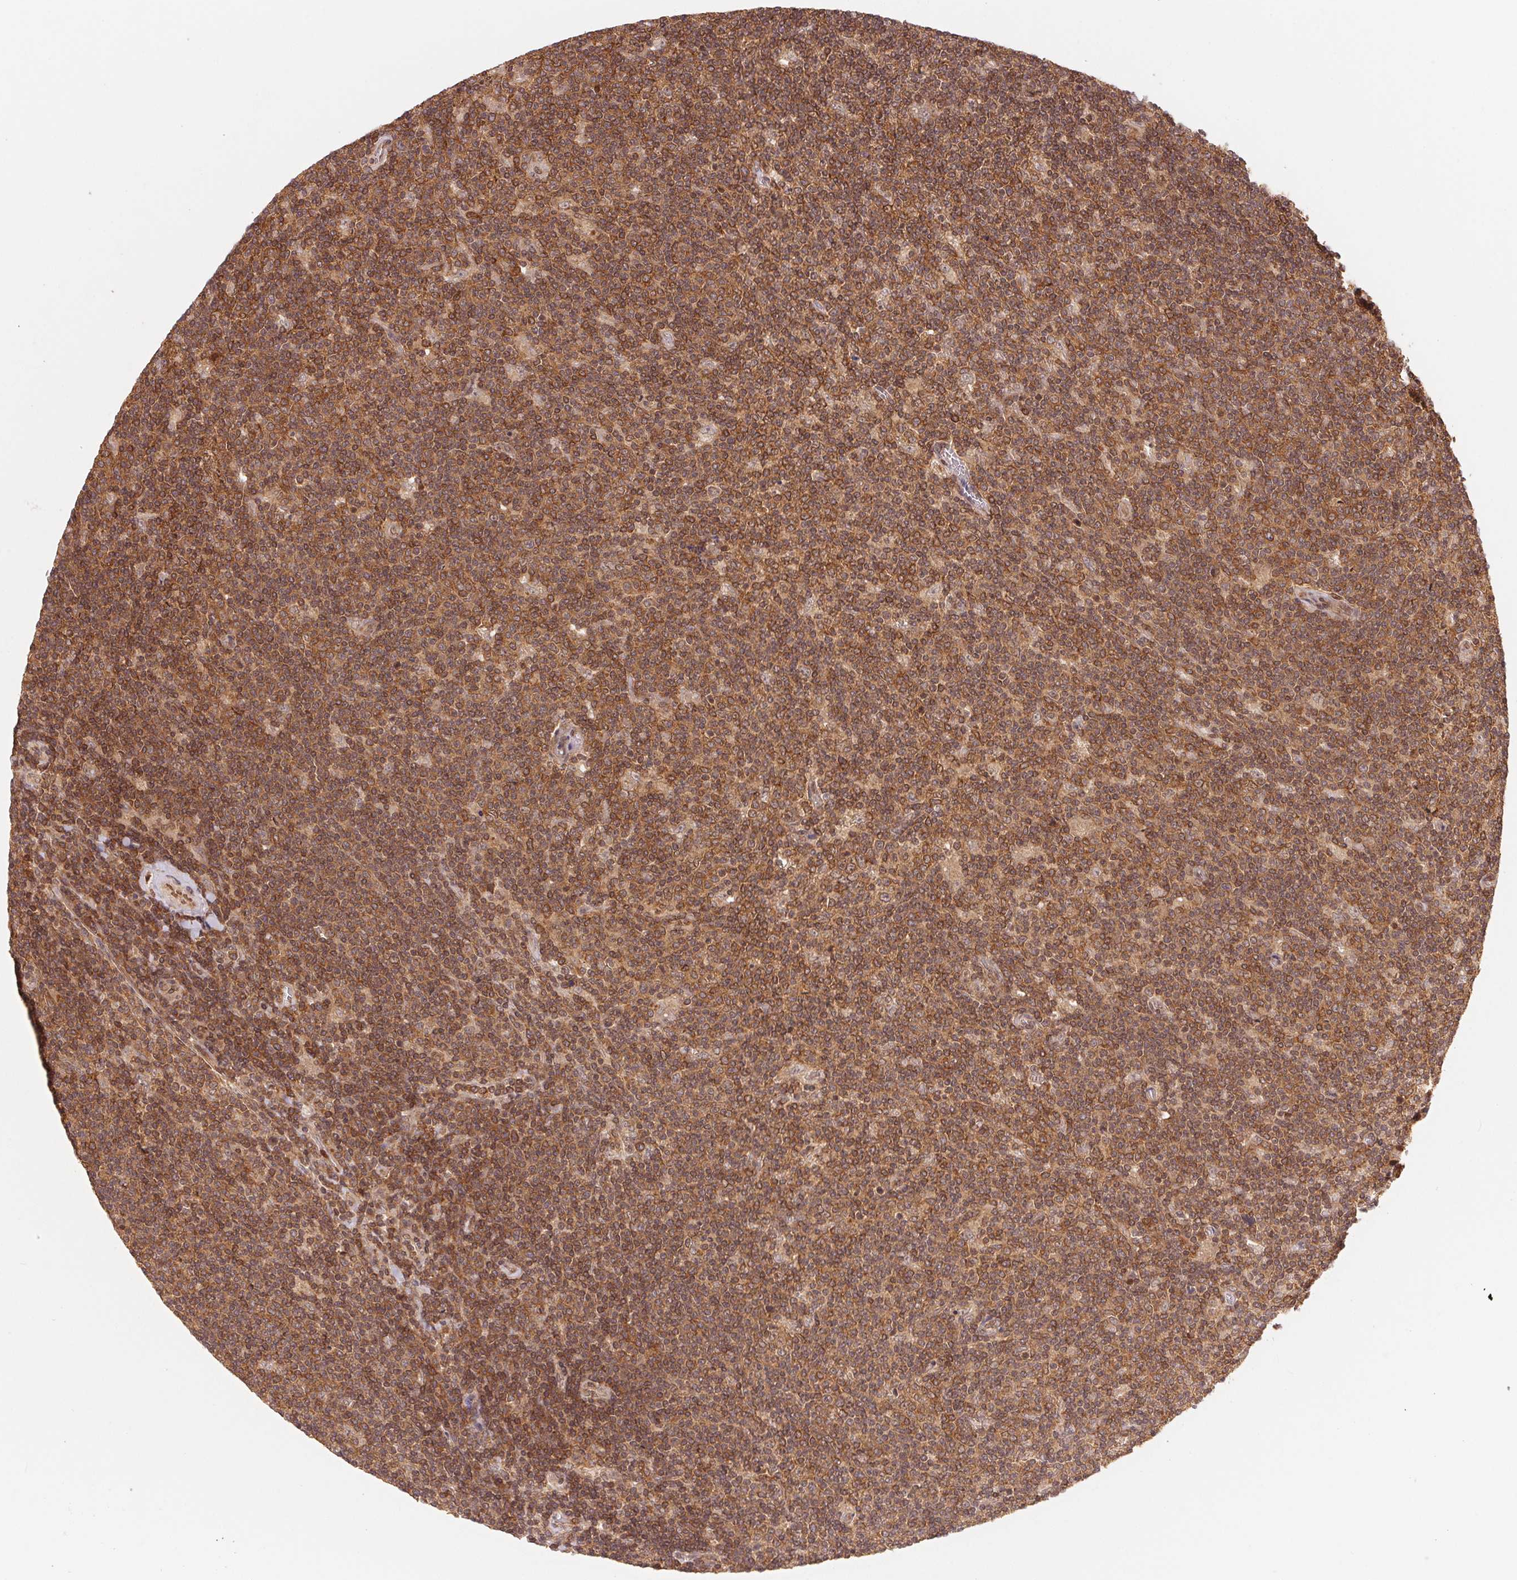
{"staining": {"intensity": "negative", "quantity": "none", "location": "none"}, "tissue": "lymphoma", "cell_type": "Tumor cells", "image_type": "cancer", "snomed": [{"axis": "morphology", "description": "Hodgkin's disease, NOS"}, {"axis": "topography", "description": "Lymph node"}], "caption": "This is an immunohistochemistry image of human Hodgkin's disease. There is no staining in tumor cells.", "gene": "CCDC102B", "patient": {"sex": "male", "age": 40}}